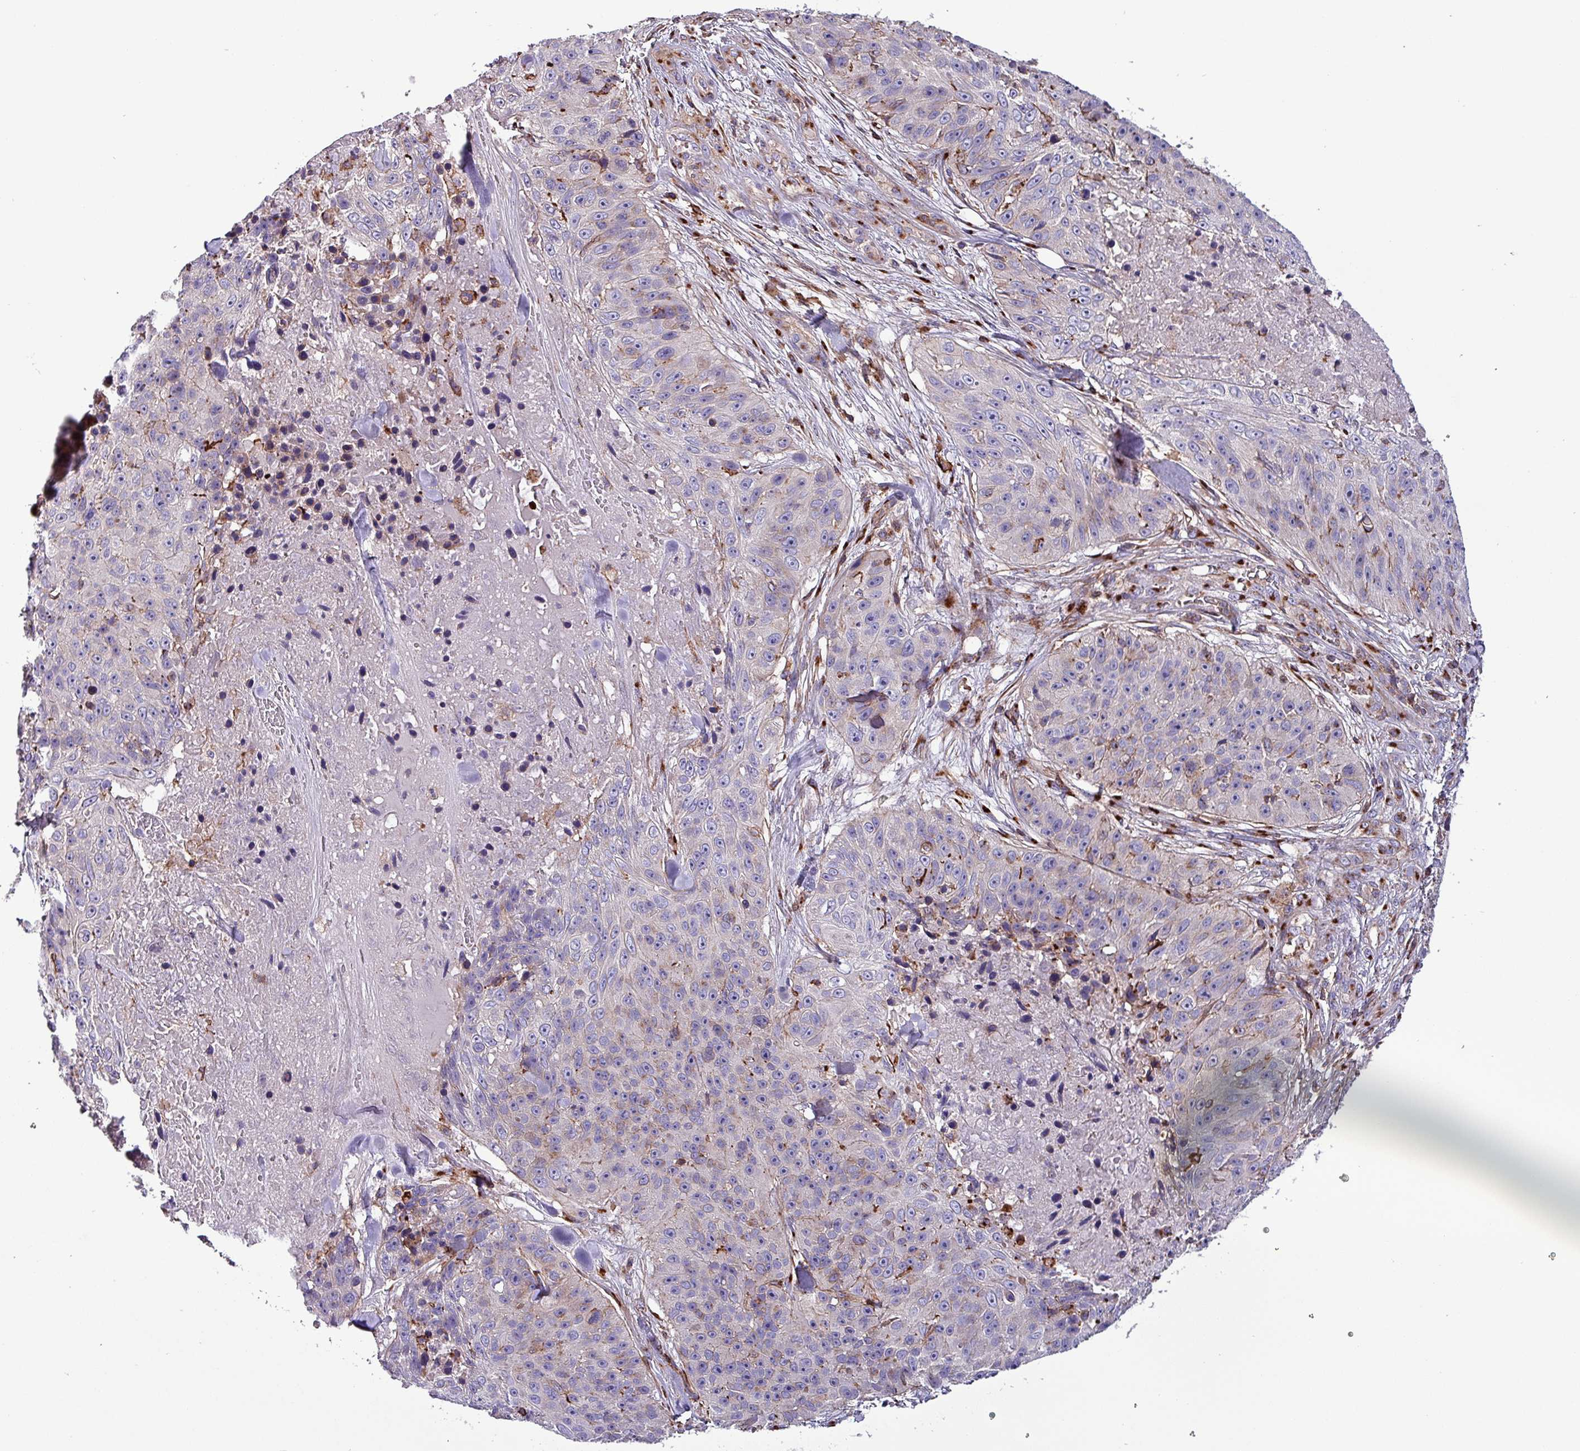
{"staining": {"intensity": "negative", "quantity": "none", "location": "none"}, "tissue": "skin cancer", "cell_type": "Tumor cells", "image_type": "cancer", "snomed": [{"axis": "morphology", "description": "Squamous cell carcinoma, NOS"}, {"axis": "topography", "description": "Skin"}], "caption": "Histopathology image shows no significant protein staining in tumor cells of skin cancer. (Stains: DAB (3,3'-diaminobenzidine) immunohistochemistry (IHC) with hematoxylin counter stain, Microscopy: brightfield microscopy at high magnification).", "gene": "VAMP4", "patient": {"sex": "female", "age": 87}}